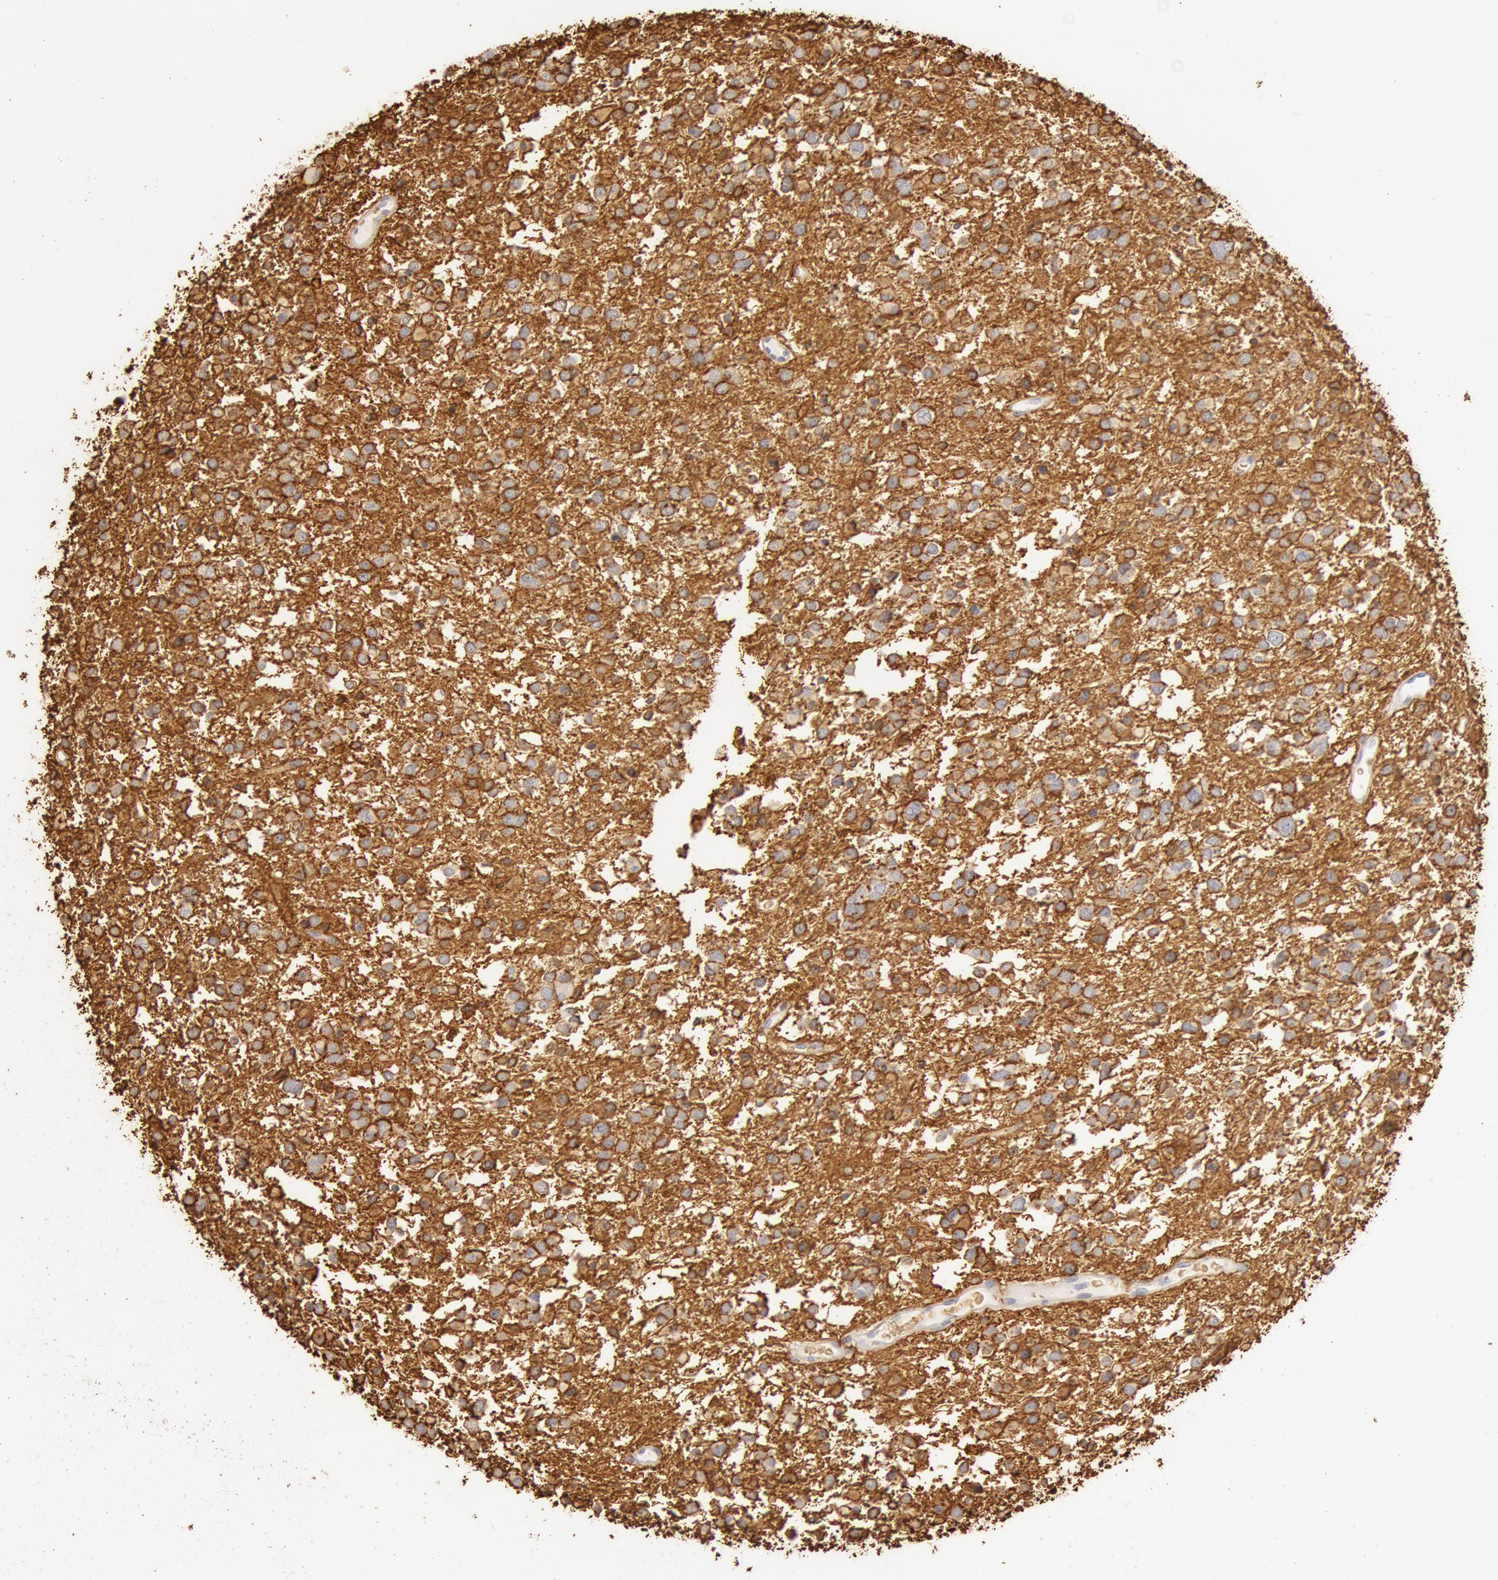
{"staining": {"intensity": "negative", "quantity": "none", "location": "none"}, "tissue": "glioma", "cell_type": "Tumor cells", "image_type": "cancer", "snomed": [{"axis": "morphology", "description": "Glioma, malignant, Low grade"}, {"axis": "topography", "description": "Brain"}], "caption": "Immunohistochemical staining of malignant low-grade glioma exhibits no significant positivity in tumor cells.", "gene": "AQP1", "patient": {"sex": "female", "age": 36}}